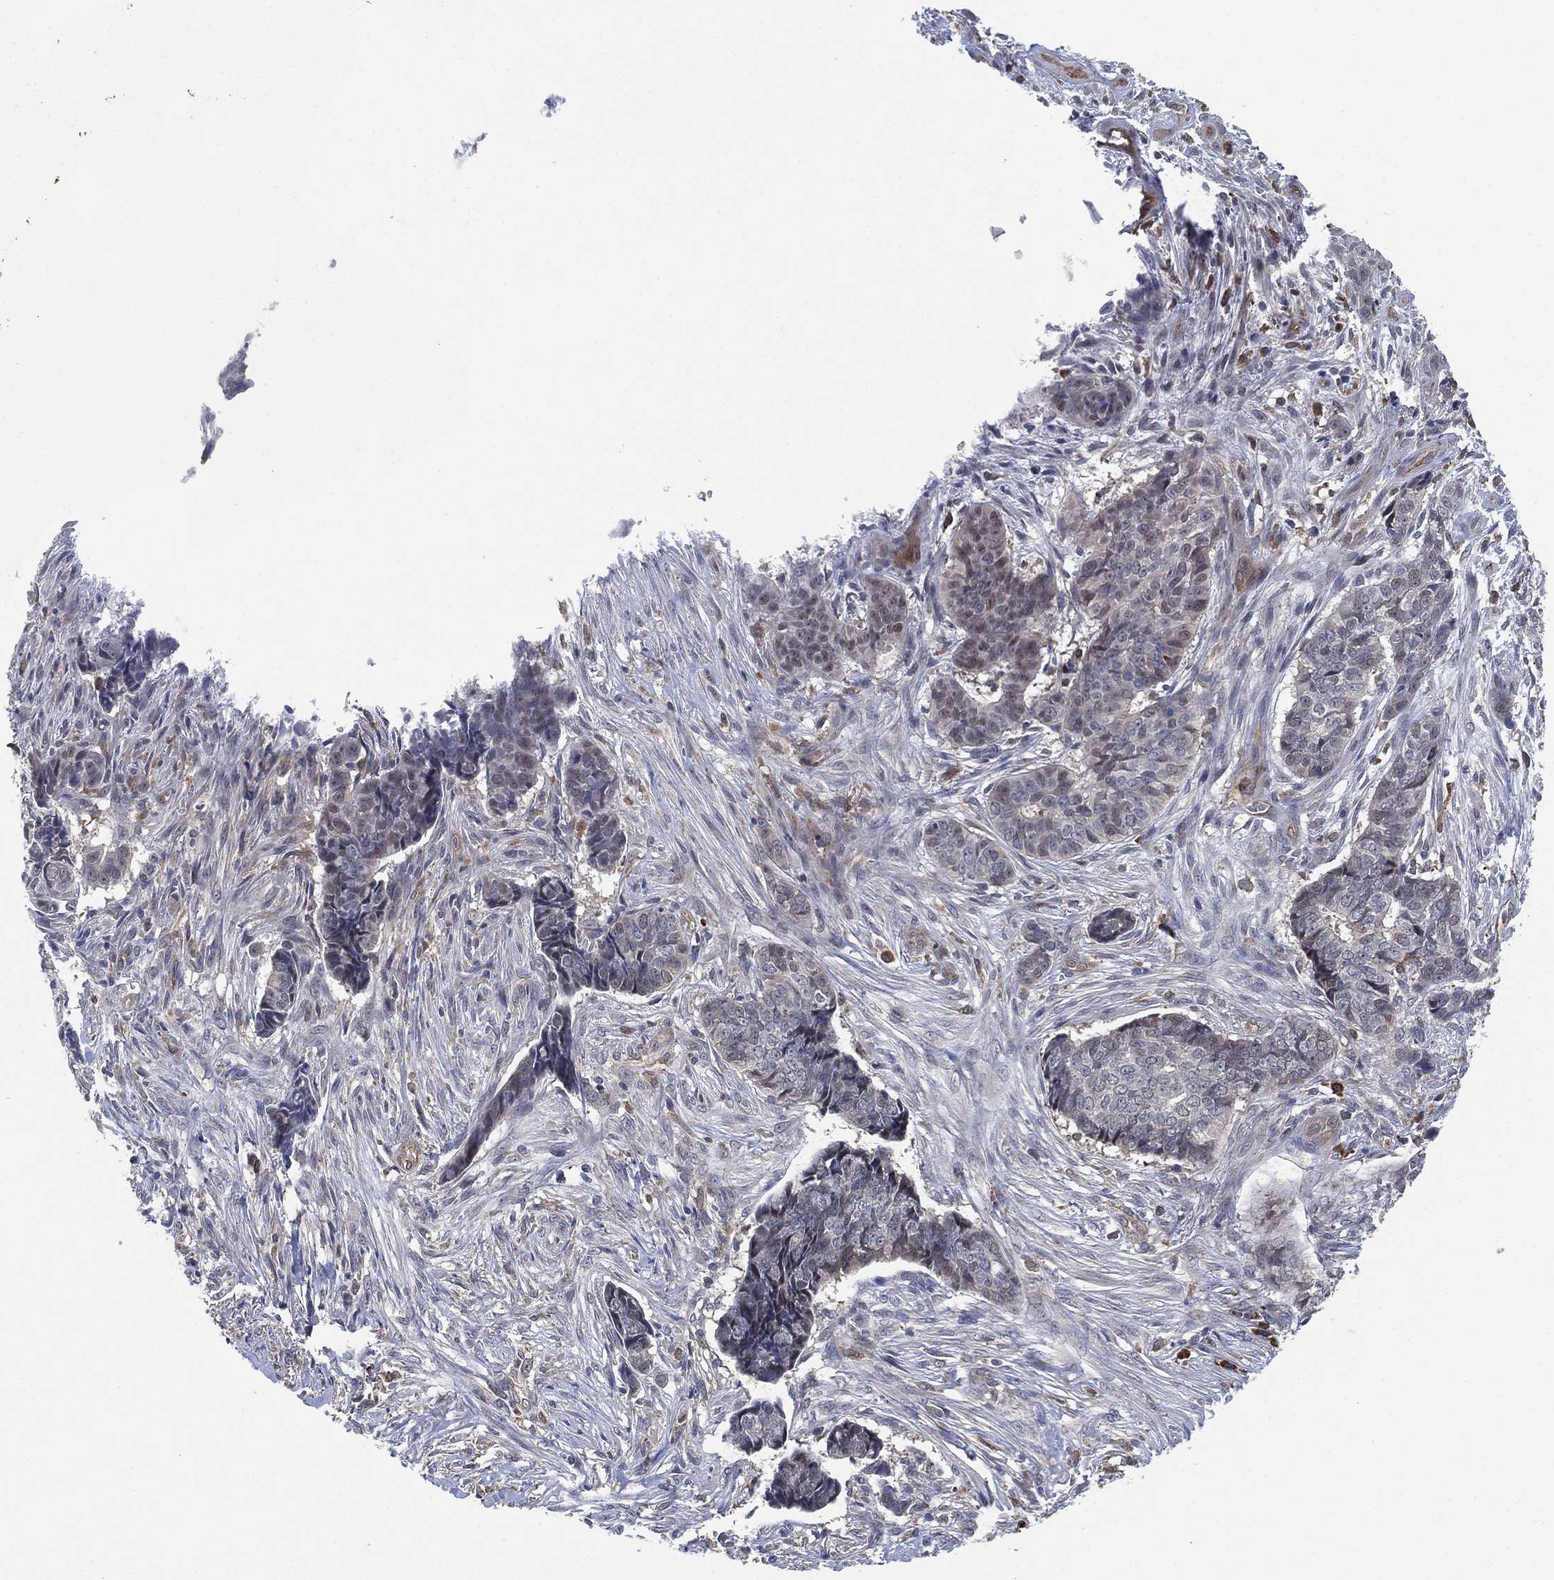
{"staining": {"intensity": "negative", "quantity": "none", "location": "none"}, "tissue": "skin cancer", "cell_type": "Tumor cells", "image_type": "cancer", "snomed": [{"axis": "morphology", "description": "Basal cell carcinoma"}, {"axis": "topography", "description": "Skin"}], "caption": "Micrograph shows no significant protein expression in tumor cells of skin cancer.", "gene": "FES", "patient": {"sex": "male", "age": 86}}